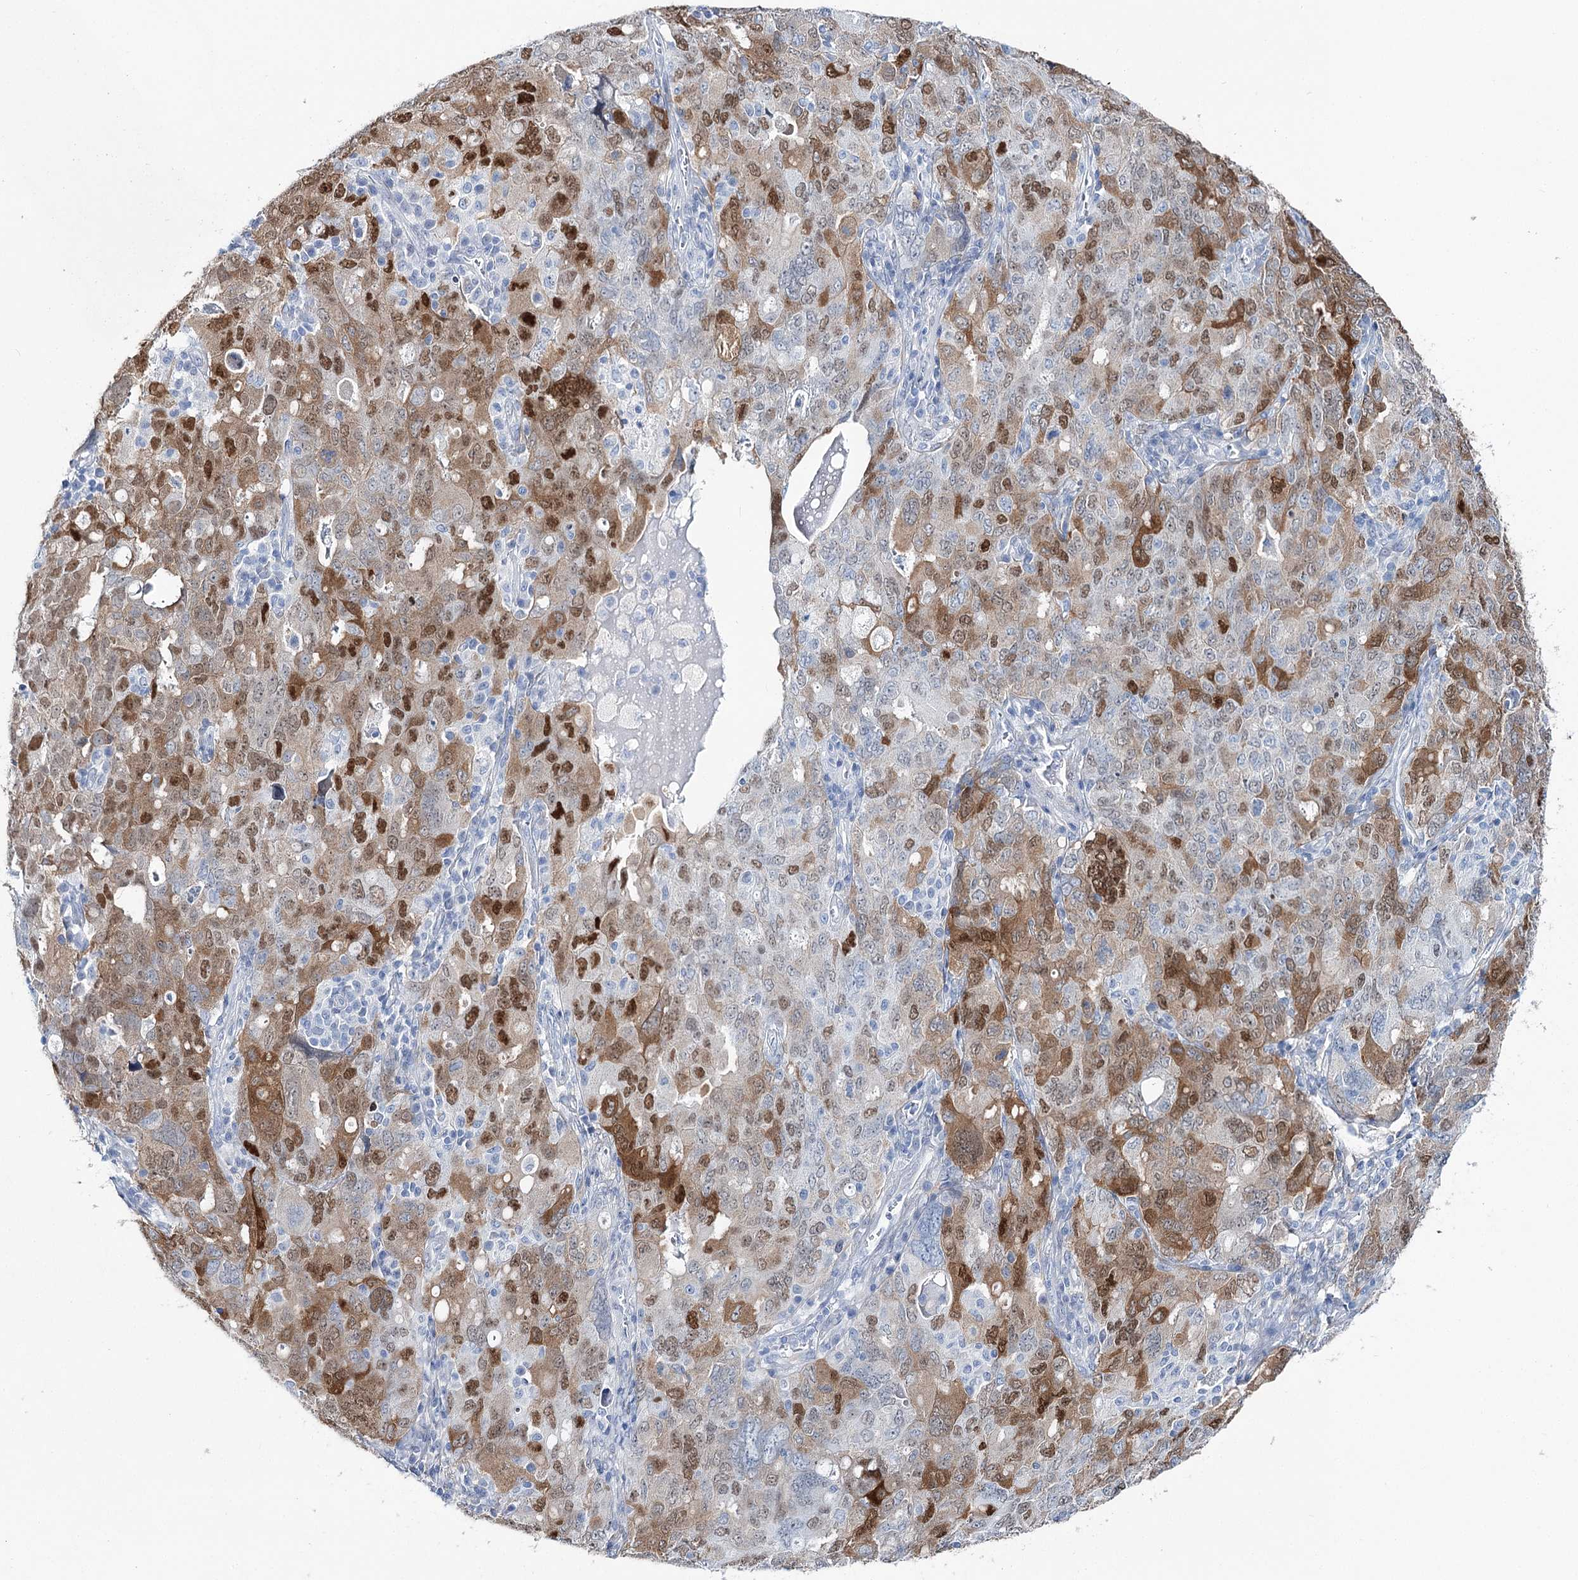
{"staining": {"intensity": "strong", "quantity": "25%-75%", "location": "cytoplasmic/membranous,nuclear"}, "tissue": "ovarian cancer", "cell_type": "Tumor cells", "image_type": "cancer", "snomed": [{"axis": "morphology", "description": "Carcinoma, endometroid"}, {"axis": "topography", "description": "Ovary"}], "caption": "An image showing strong cytoplasmic/membranous and nuclear positivity in about 25%-75% of tumor cells in ovarian cancer (endometroid carcinoma), as visualized by brown immunohistochemical staining.", "gene": "UGDH", "patient": {"sex": "female", "age": 62}}